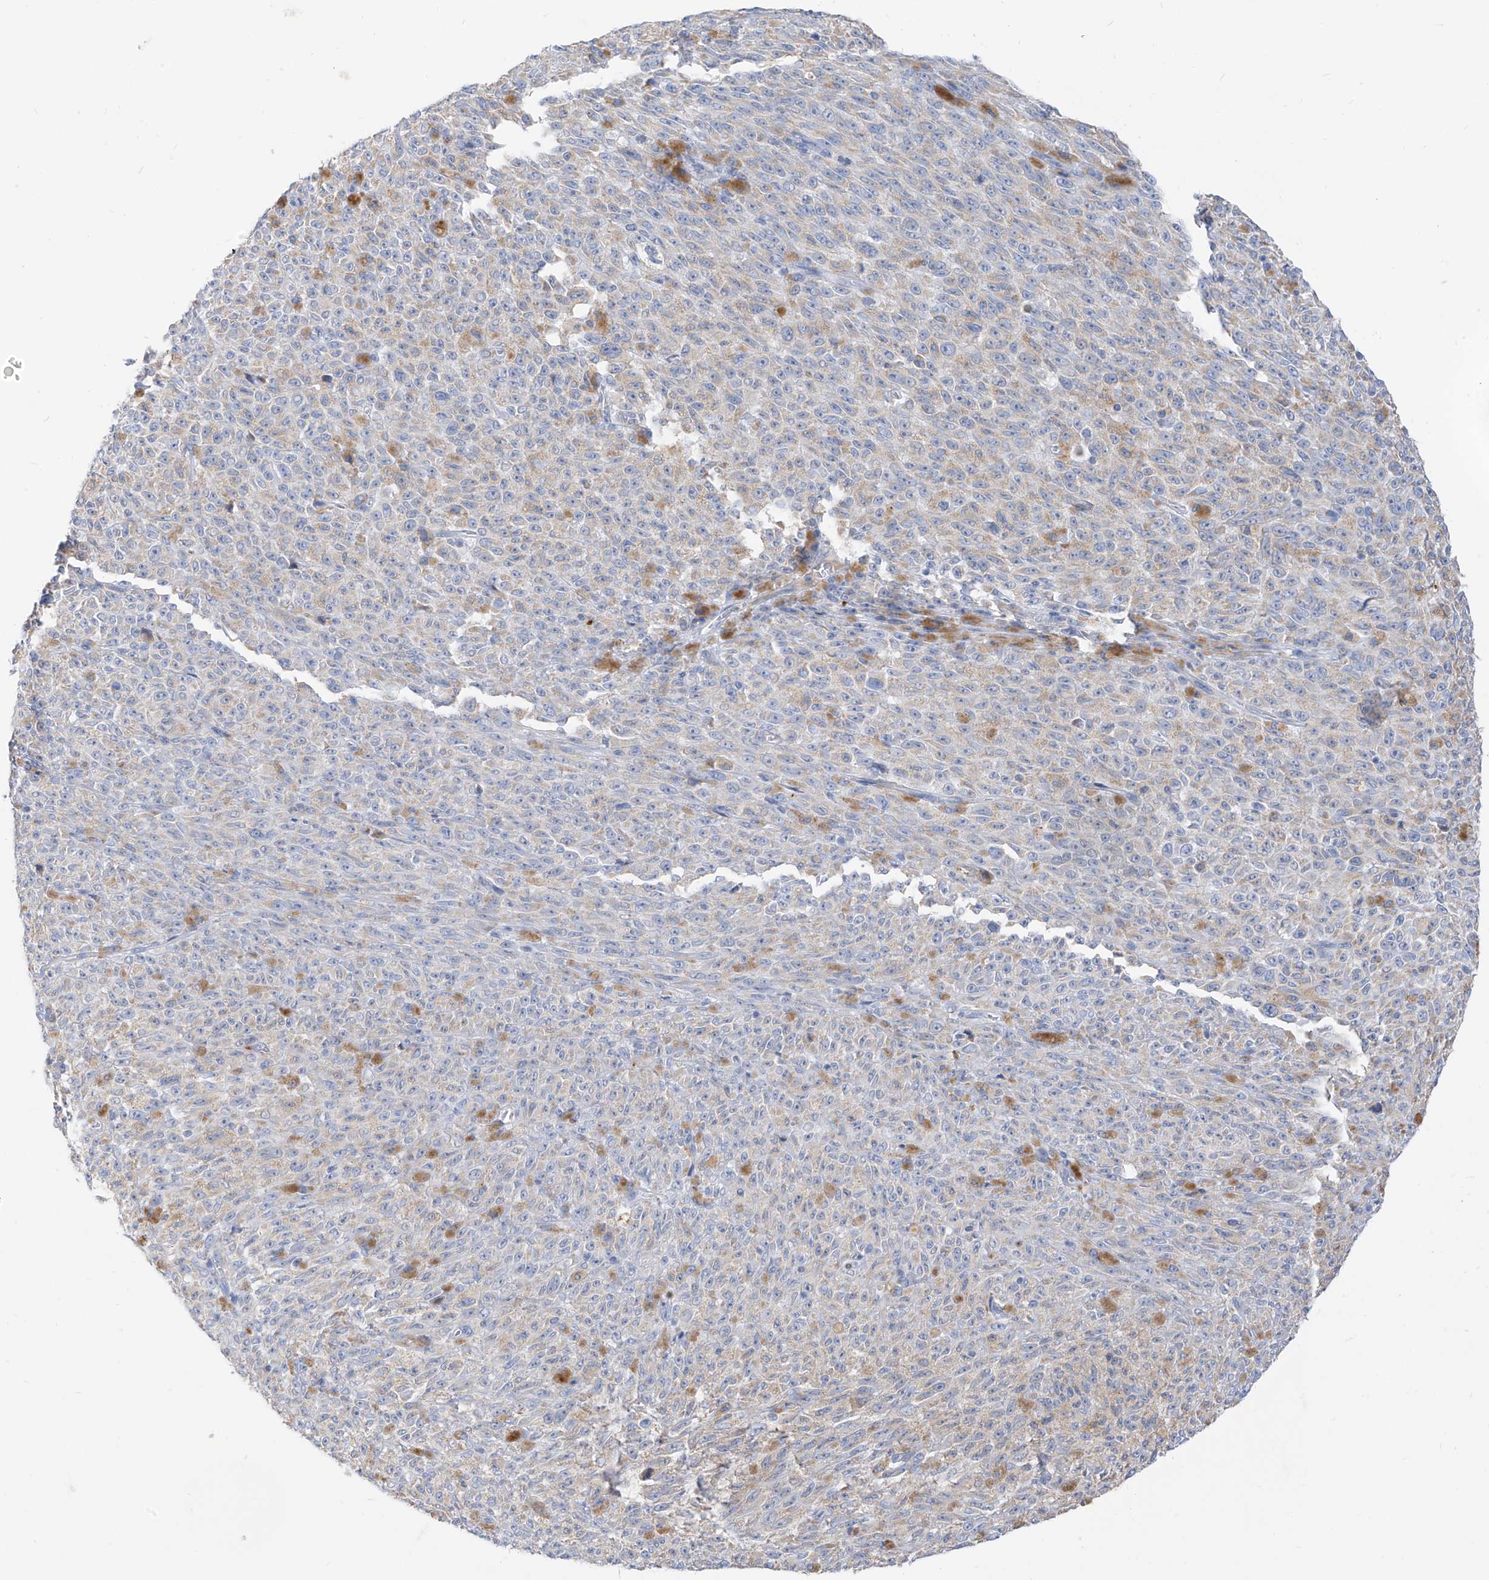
{"staining": {"intensity": "negative", "quantity": "none", "location": "none"}, "tissue": "melanoma", "cell_type": "Tumor cells", "image_type": "cancer", "snomed": [{"axis": "morphology", "description": "Malignant melanoma, NOS"}, {"axis": "topography", "description": "Skin"}], "caption": "Melanoma was stained to show a protein in brown. There is no significant staining in tumor cells.", "gene": "ZNF404", "patient": {"sex": "female", "age": 82}}